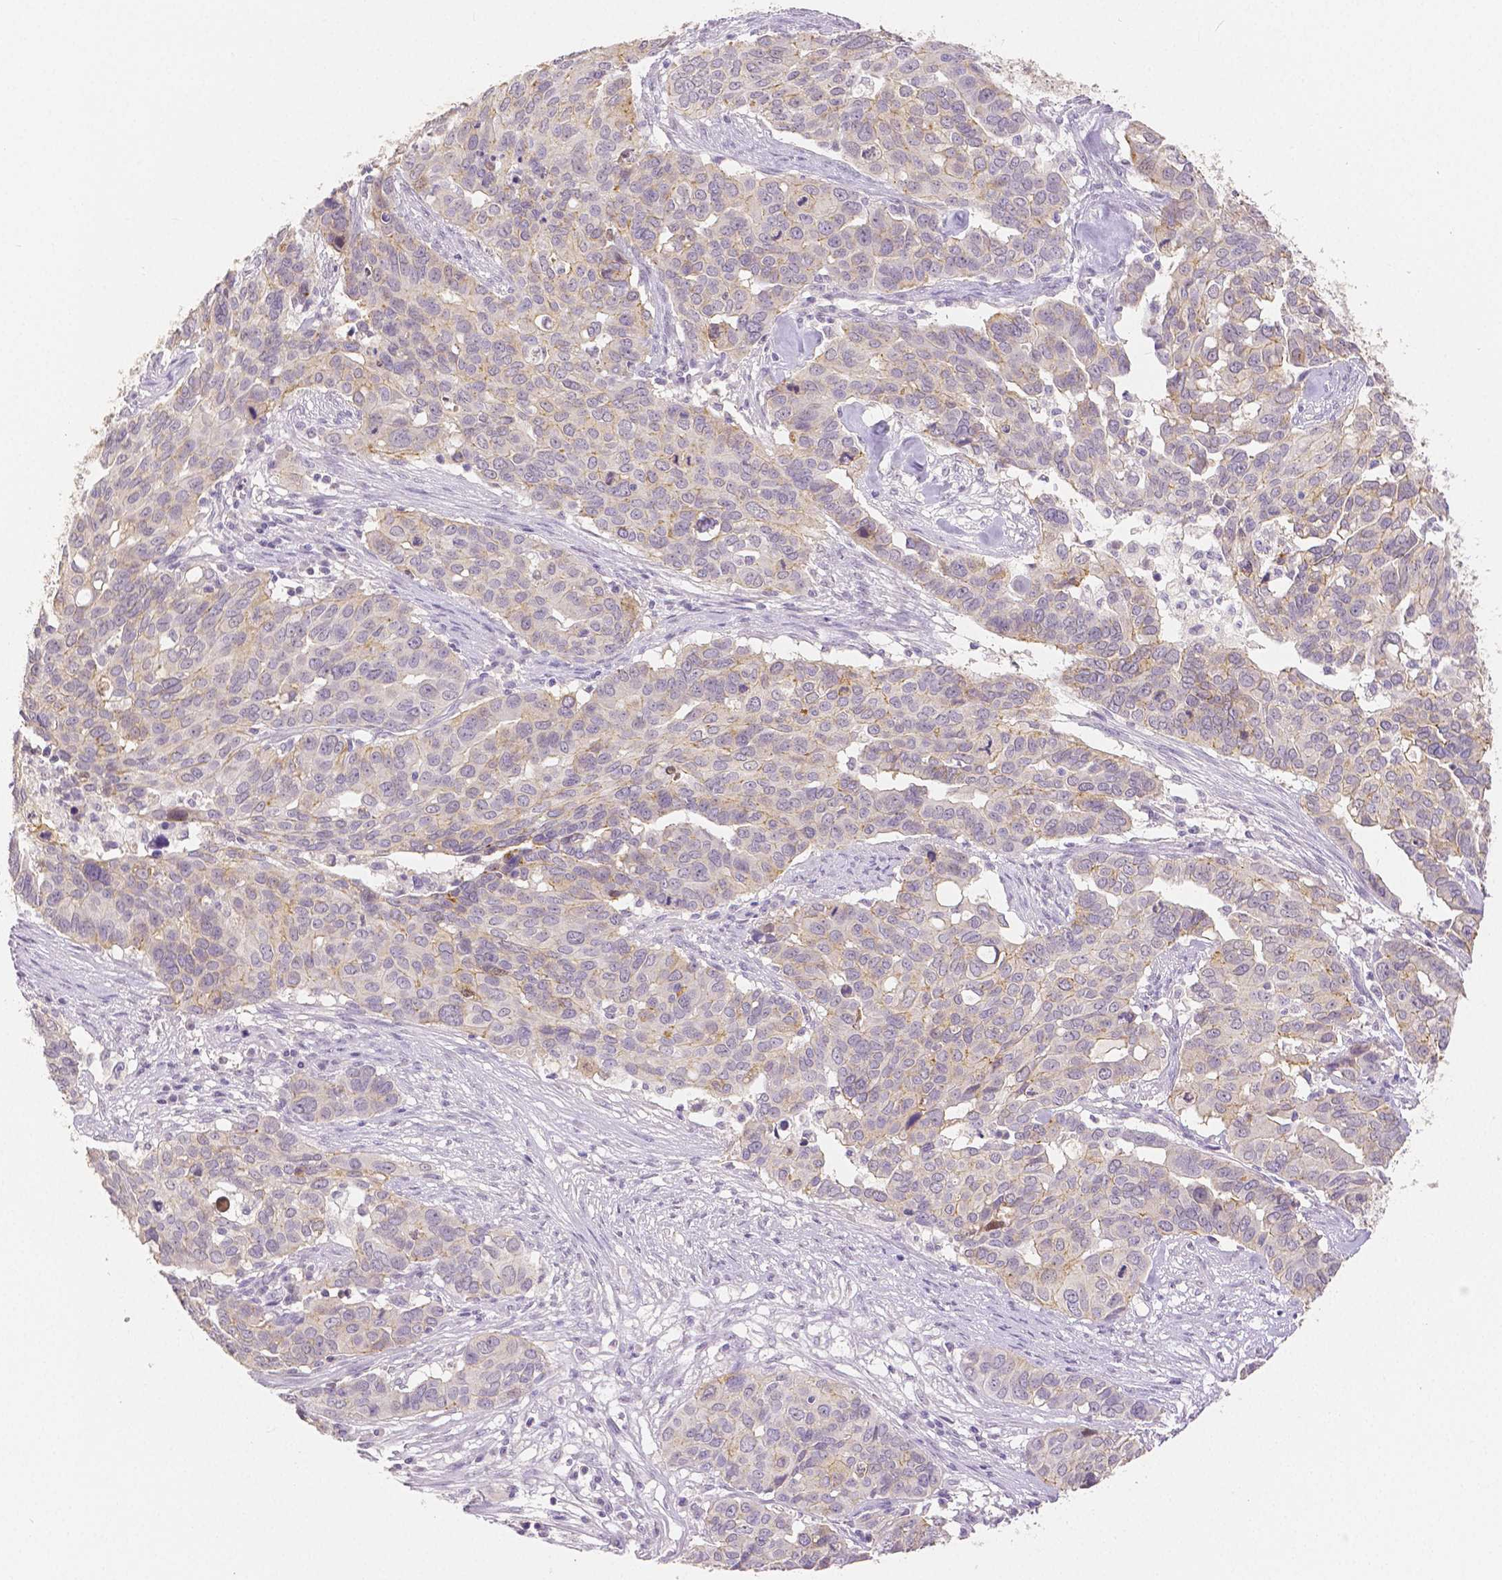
{"staining": {"intensity": "negative", "quantity": "none", "location": "none"}, "tissue": "ovarian cancer", "cell_type": "Tumor cells", "image_type": "cancer", "snomed": [{"axis": "morphology", "description": "Carcinoma, endometroid"}, {"axis": "topography", "description": "Ovary"}], "caption": "Tumor cells show no significant protein positivity in ovarian cancer.", "gene": "OCLN", "patient": {"sex": "female", "age": 78}}